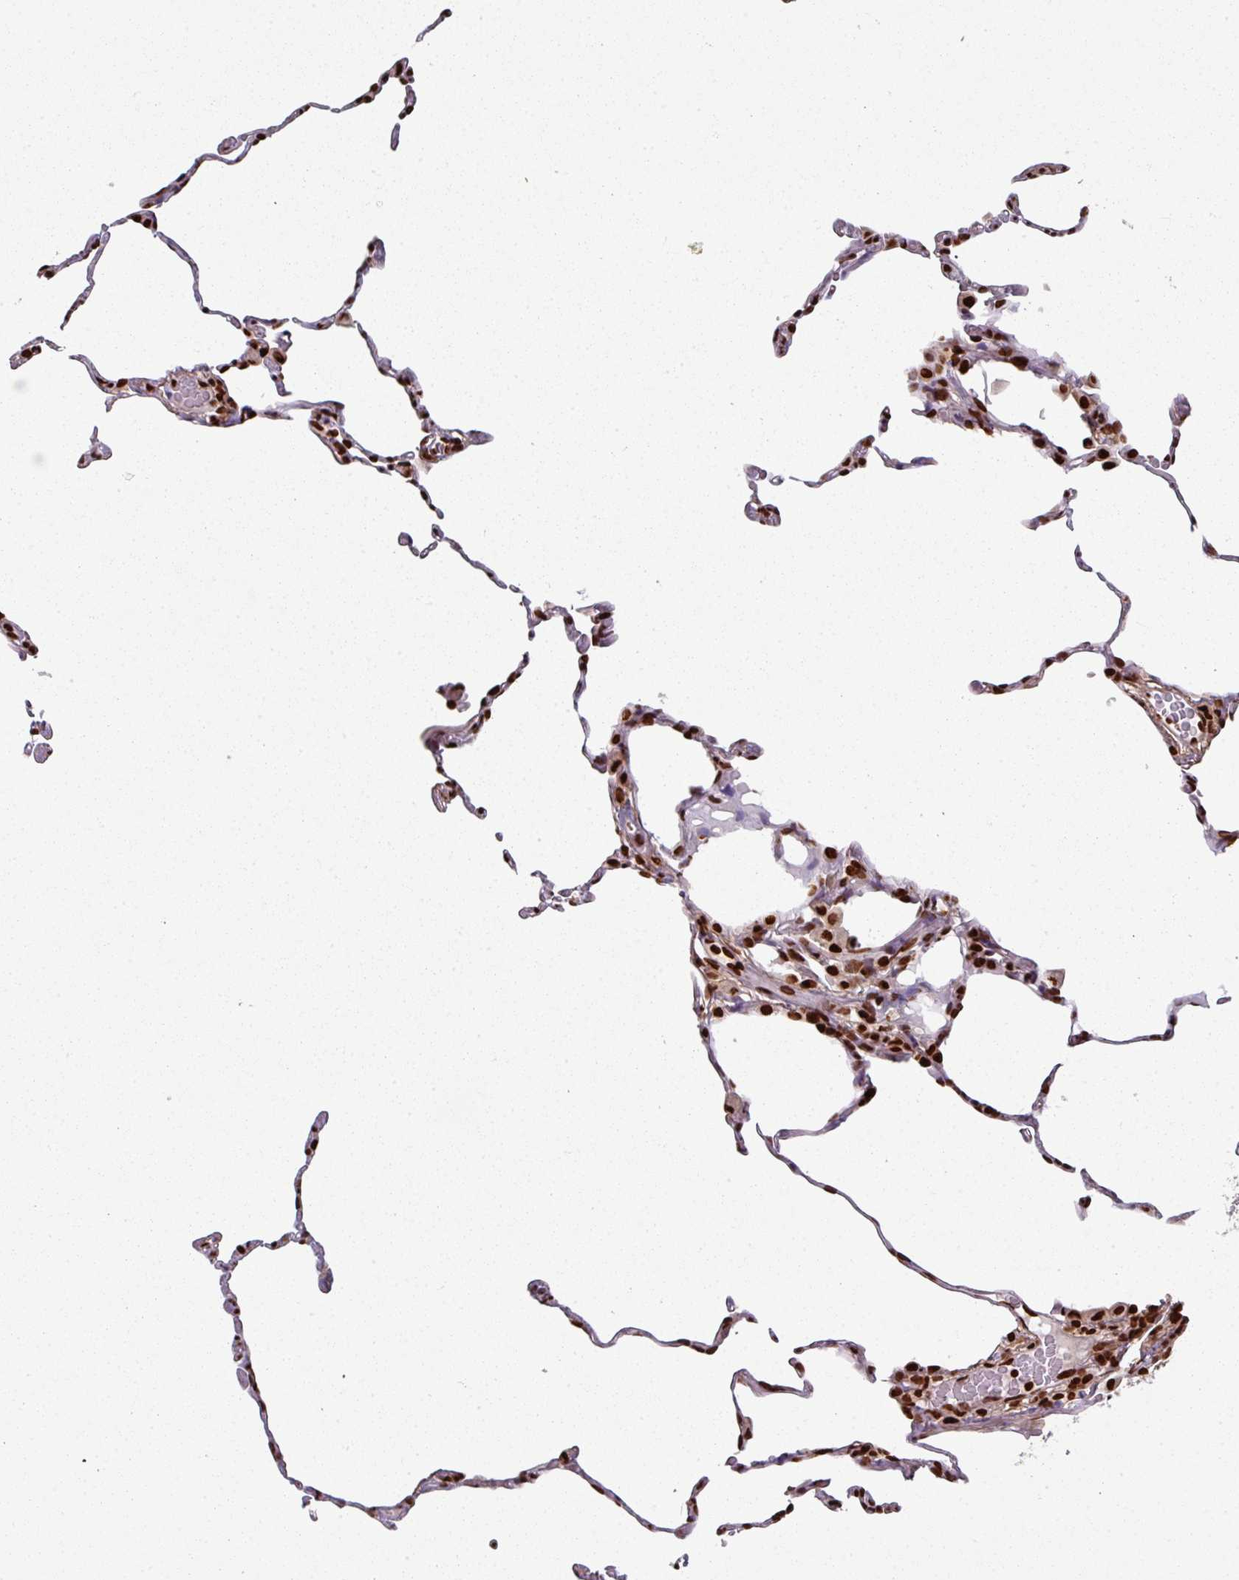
{"staining": {"intensity": "strong", "quantity": "25%-75%", "location": "nuclear"}, "tissue": "lung", "cell_type": "Alveolar cells", "image_type": "normal", "snomed": [{"axis": "morphology", "description": "Normal tissue, NOS"}, {"axis": "topography", "description": "Lung"}], "caption": "This photomicrograph shows benign lung stained with immunohistochemistry to label a protein in brown. The nuclear of alveolar cells show strong positivity for the protein. Nuclei are counter-stained blue.", "gene": "SIK3", "patient": {"sex": "female", "age": 57}}